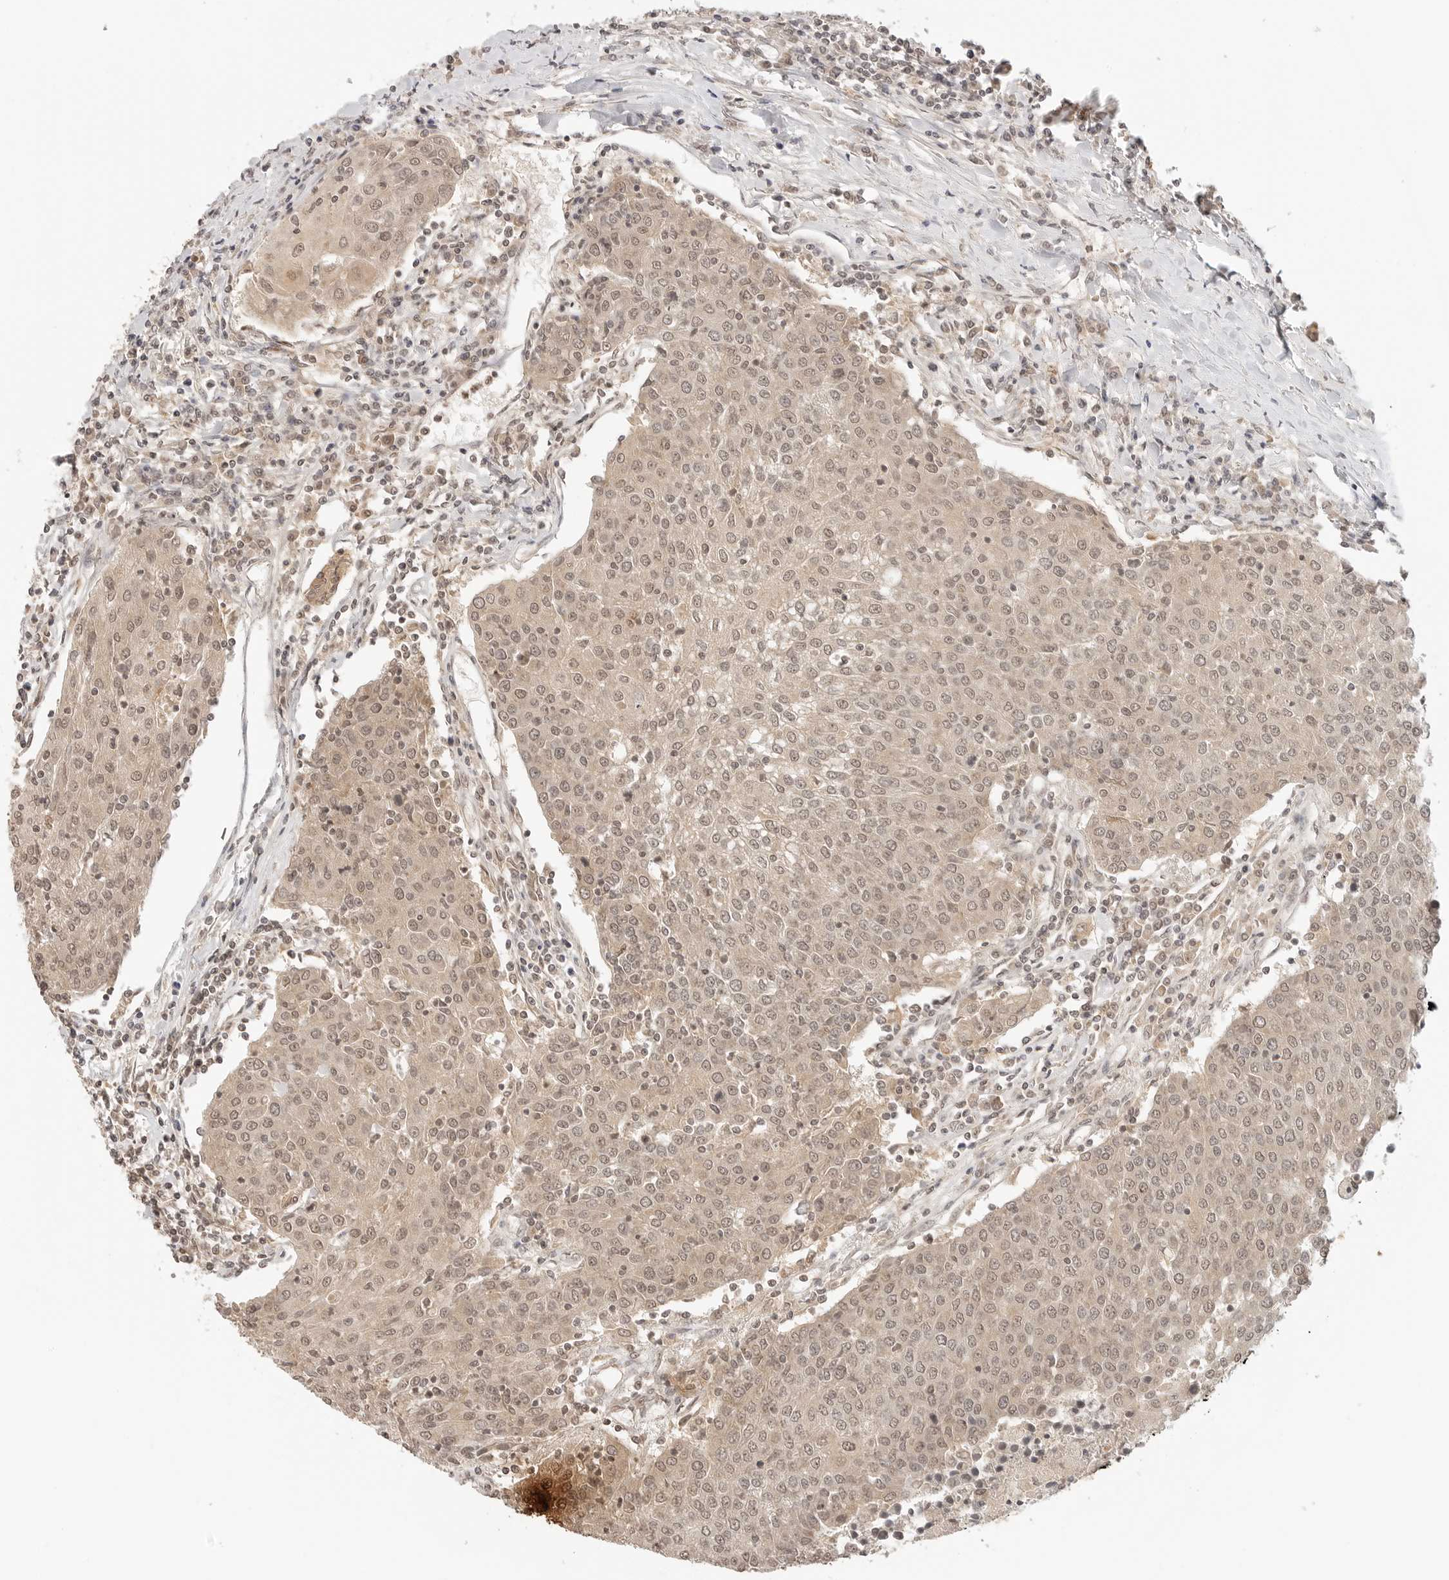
{"staining": {"intensity": "weak", "quantity": ">75%", "location": "cytoplasmic/membranous,nuclear"}, "tissue": "urothelial cancer", "cell_type": "Tumor cells", "image_type": "cancer", "snomed": [{"axis": "morphology", "description": "Urothelial carcinoma, High grade"}, {"axis": "topography", "description": "Urinary bladder"}], "caption": "Approximately >75% of tumor cells in urothelial cancer show weak cytoplasmic/membranous and nuclear protein staining as visualized by brown immunohistochemical staining.", "gene": "GPR34", "patient": {"sex": "female", "age": 85}}